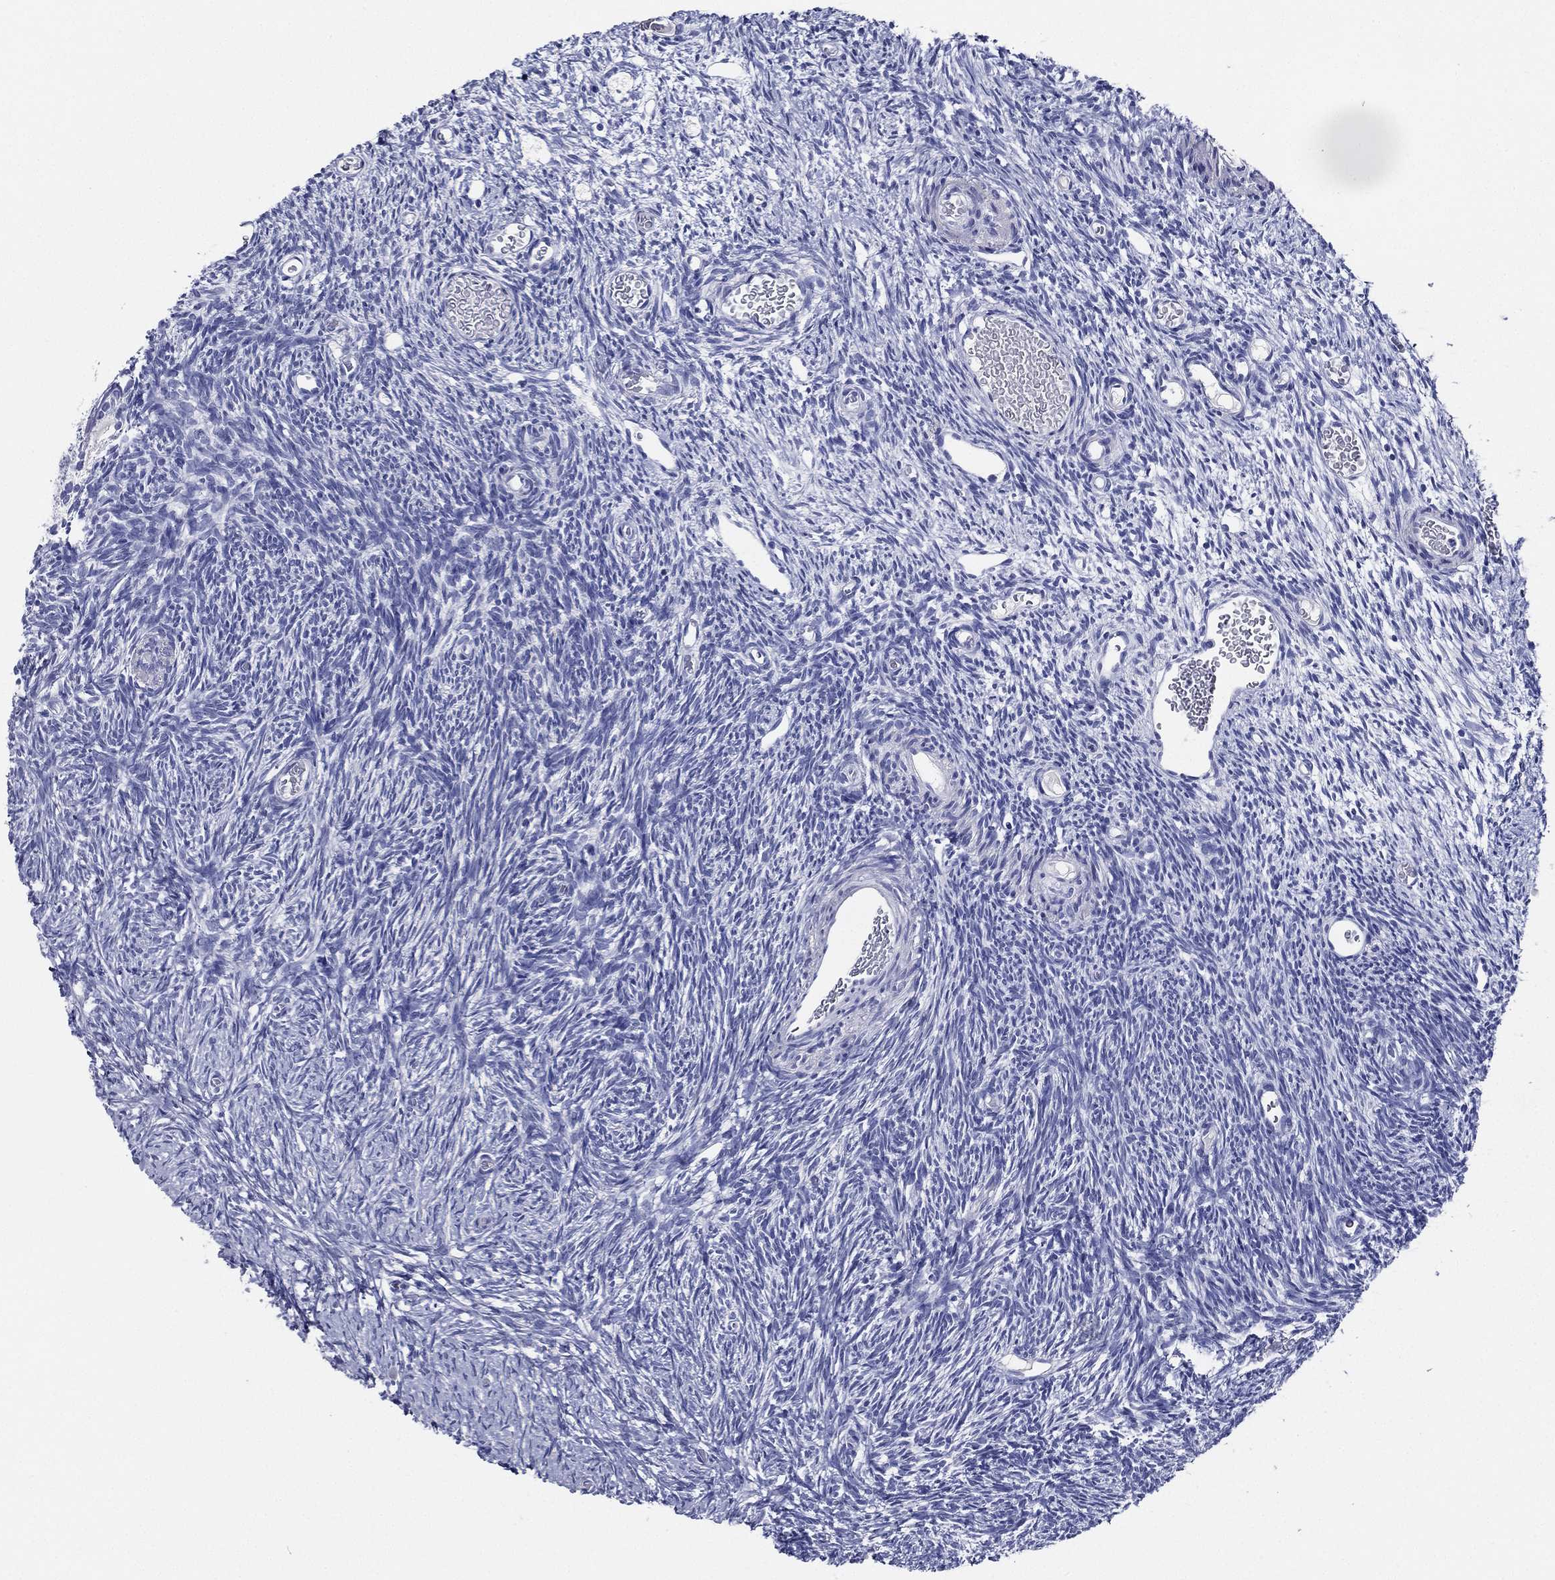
{"staining": {"intensity": "negative", "quantity": "none", "location": "none"}, "tissue": "ovary", "cell_type": "Follicle cells", "image_type": "normal", "snomed": [{"axis": "morphology", "description": "Normal tissue, NOS"}, {"axis": "topography", "description": "Ovary"}], "caption": "Ovary stained for a protein using immunohistochemistry displays no expression follicle cells.", "gene": "TFAP2A", "patient": {"sex": "female", "age": 39}}